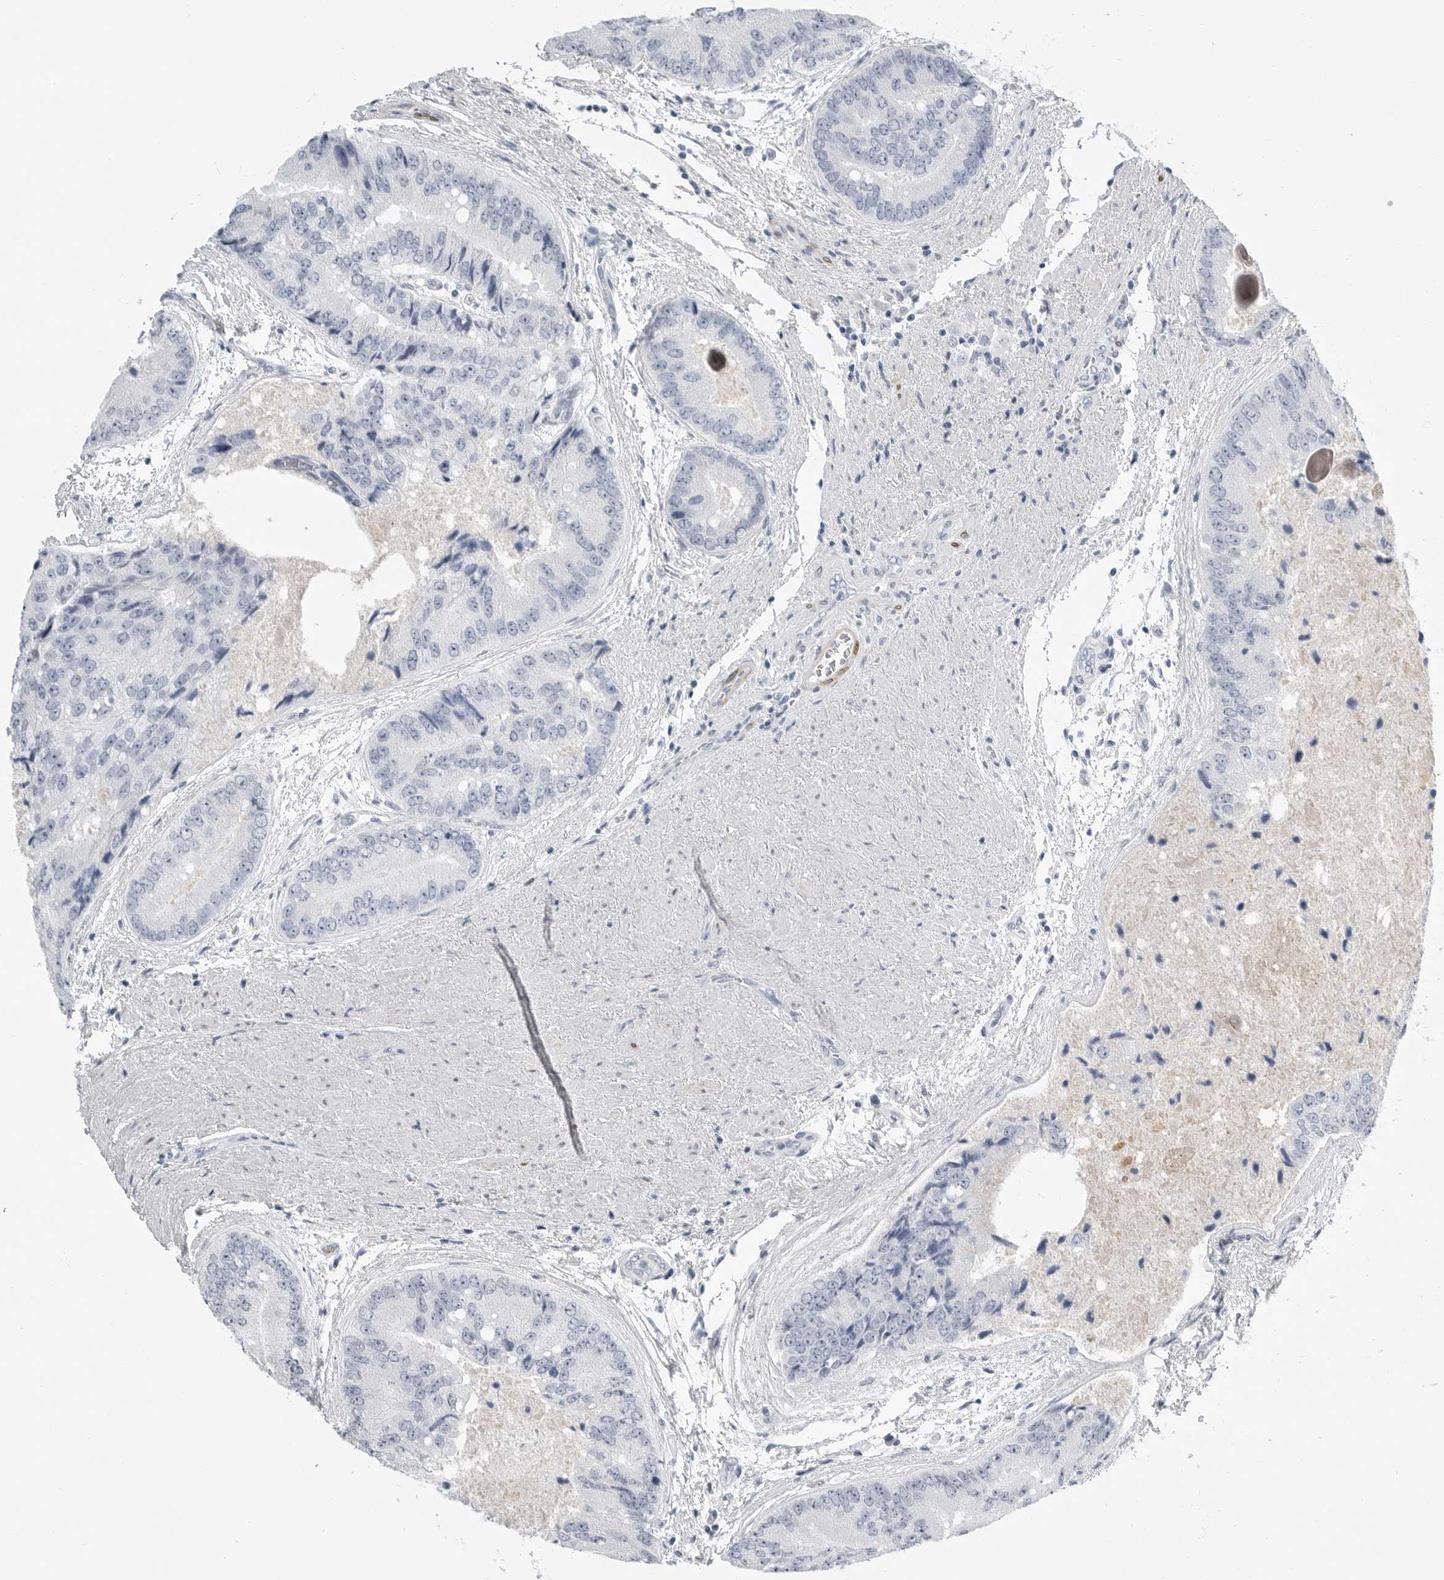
{"staining": {"intensity": "negative", "quantity": "none", "location": "none"}, "tissue": "prostate cancer", "cell_type": "Tumor cells", "image_type": "cancer", "snomed": [{"axis": "morphology", "description": "Adenocarcinoma, High grade"}, {"axis": "topography", "description": "Prostate"}], "caption": "IHC photomicrograph of human adenocarcinoma (high-grade) (prostate) stained for a protein (brown), which demonstrates no staining in tumor cells. Brightfield microscopy of immunohistochemistry (IHC) stained with DAB (brown) and hematoxylin (blue), captured at high magnification.", "gene": "PLN", "patient": {"sex": "male", "age": 70}}